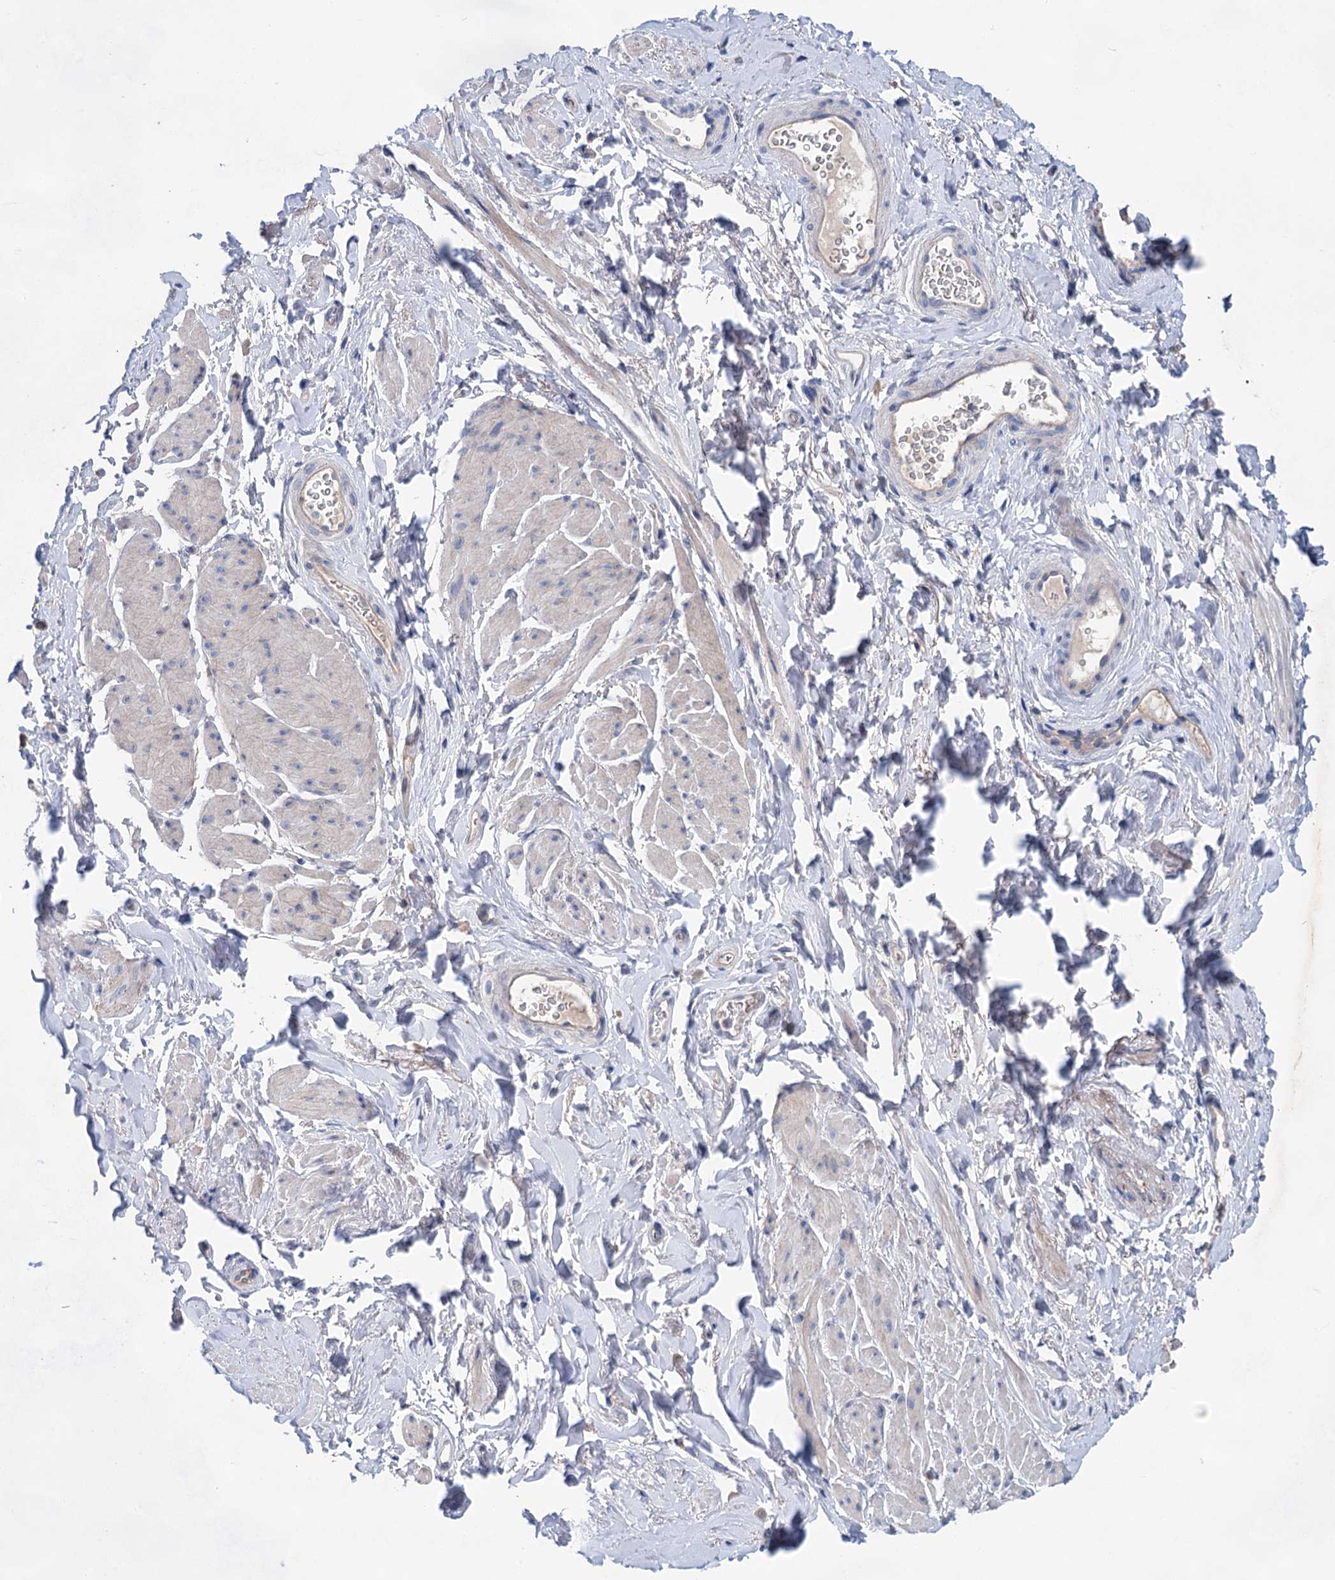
{"staining": {"intensity": "negative", "quantity": "none", "location": "none"}, "tissue": "smooth muscle", "cell_type": "Smooth muscle cells", "image_type": "normal", "snomed": [{"axis": "morphology", "description": "Normal tissue, NOS"}, {"axis": "topography", "description": "Smooth muscle"}, {"axis": "topography", "description": "Peripheral nerve tissue"}], "caption": "The histopathology image demonstrates no staining of smooth muscle cells in benign smooth muscle.", "gene": "MORN3", "patient": {"sex": "male", "age": 69}}